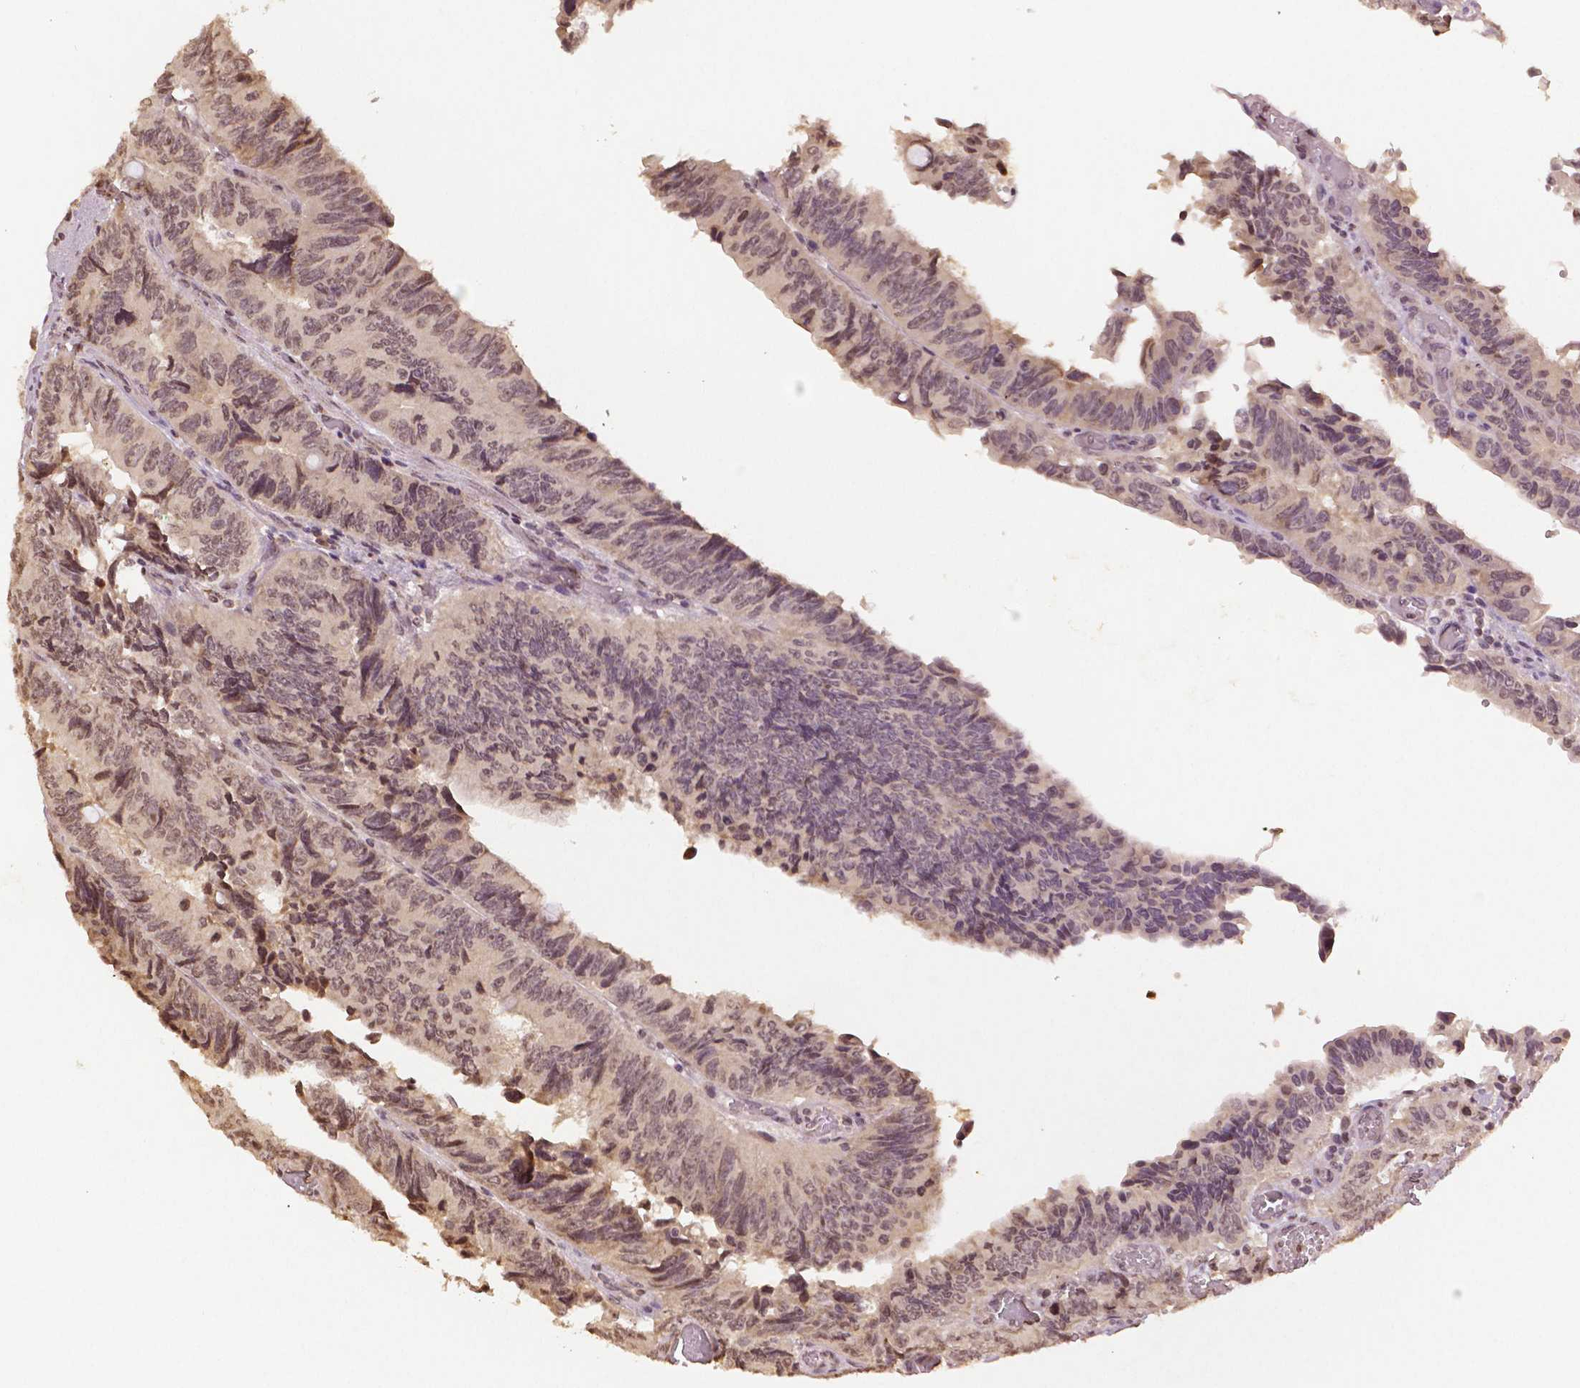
{"staining": {"intensity": "moderate", "quantity": ">75%", "location": "nuclear"}, "tissue": "colorectal cancer", "cell_type": "Tumor cells", "image_type": "cancer", "snomed": [{"axis": "morphology", "description": "Adenocarcinoma, NOS"}, {"axis": "topography", "description": "Colon"}], "caption": "An immunohistochemistry (IHC) image of tumor tissue is shown. Protein staining in brown shows moderate nuclear positivity in colorectal cancer within tumor cells.", "gene": "DEK", "patient": {"sex": "female", "age": 84}}